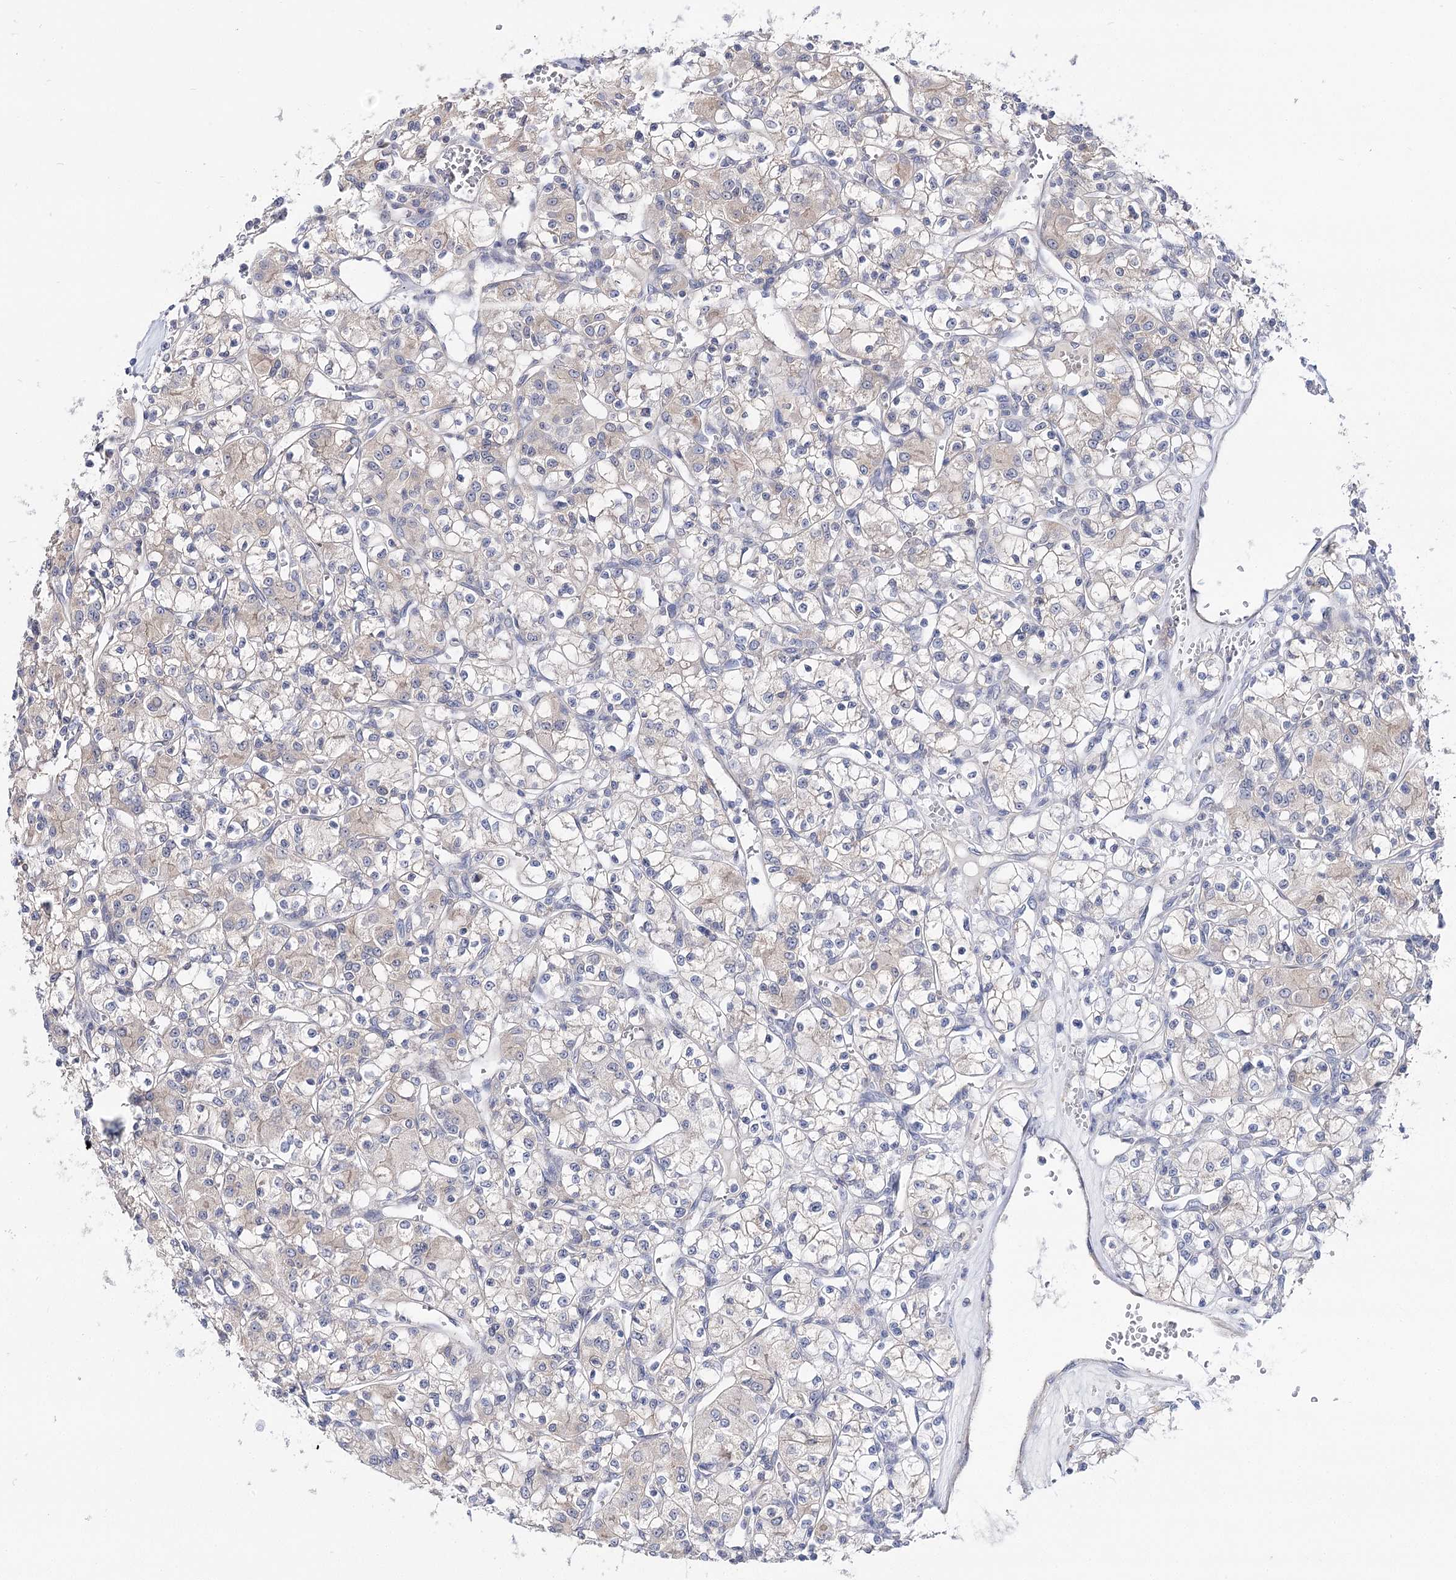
{"staining": {"intensity": "negative", "quantity": "none", "location": "none"}, "tissue": "renal cancer", "cell_type": "Tumor cells", "image_type": "cancer", "snomed": [{"axis": "morphology", "description": "Adenocarcinoma, NOS"}, {"axis": "topography", "description": "Kidney"}], "caption": "There is no significant staining in tumor cells of renal cancer.", "gene": "UGP2", "patient": {"sex": "female", "age": 59}}